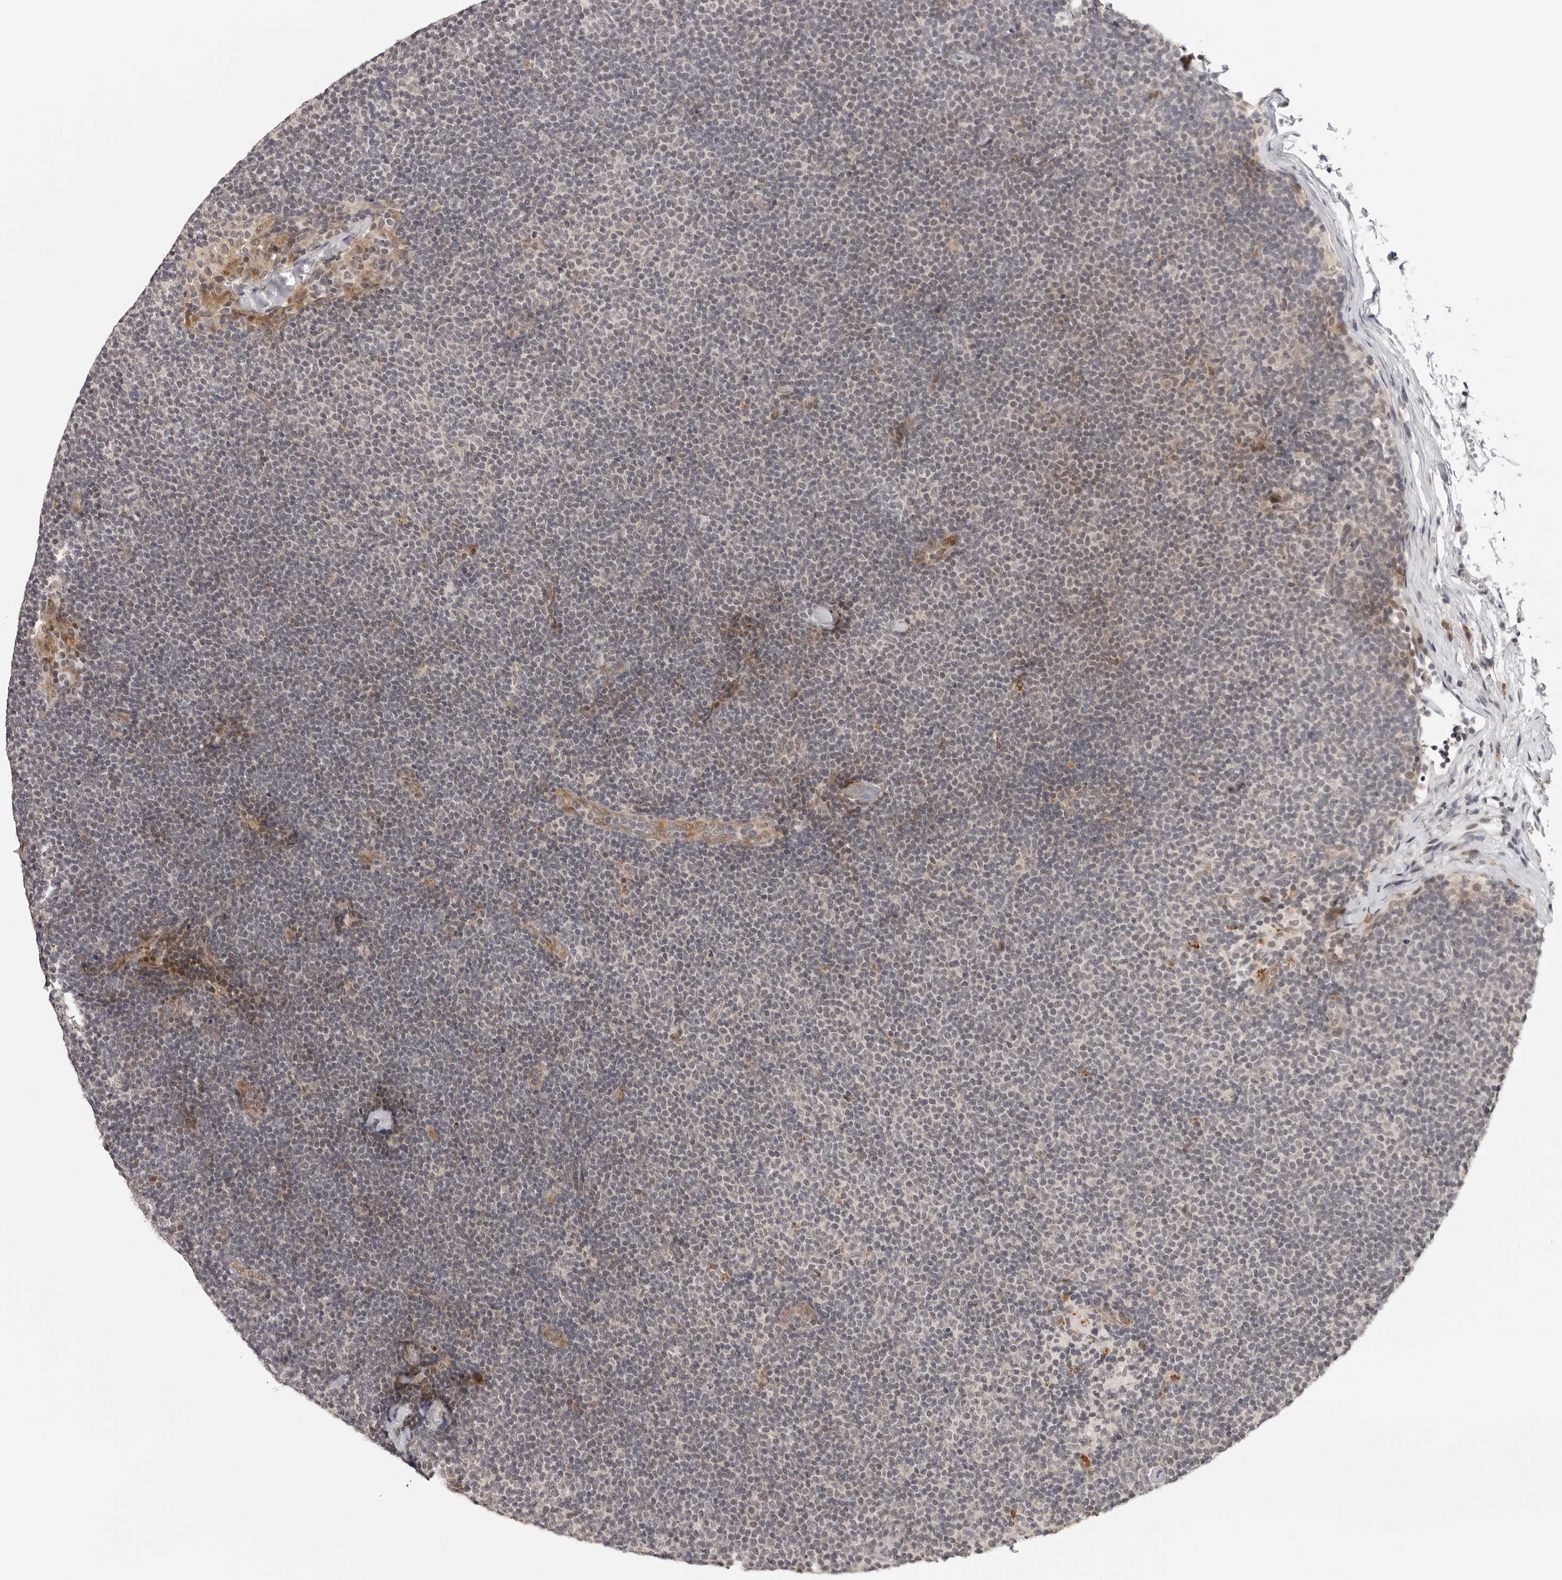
{"staining": {"intensity": "negative", "quantity": "none", "location": "none"}, "tissue": "lymphoma", "cell_type": "Tumor cells", "image_type": "cancer", "snomed": [{"axis": "morphology", "description": "Malignant lymphoma, non-Hodgkin's type, Low grade"}, {"axis": "topography", "description": "Lymph node"}], "caption": "This is a photomicrograph of immunohistochemistry staining of low-grade malignant lymphoma, non-Hodgkin's type, which shows no staining in tumor cells.", "gene": "PRUNE1", "patient": {"sex": "female", "age": 53}}